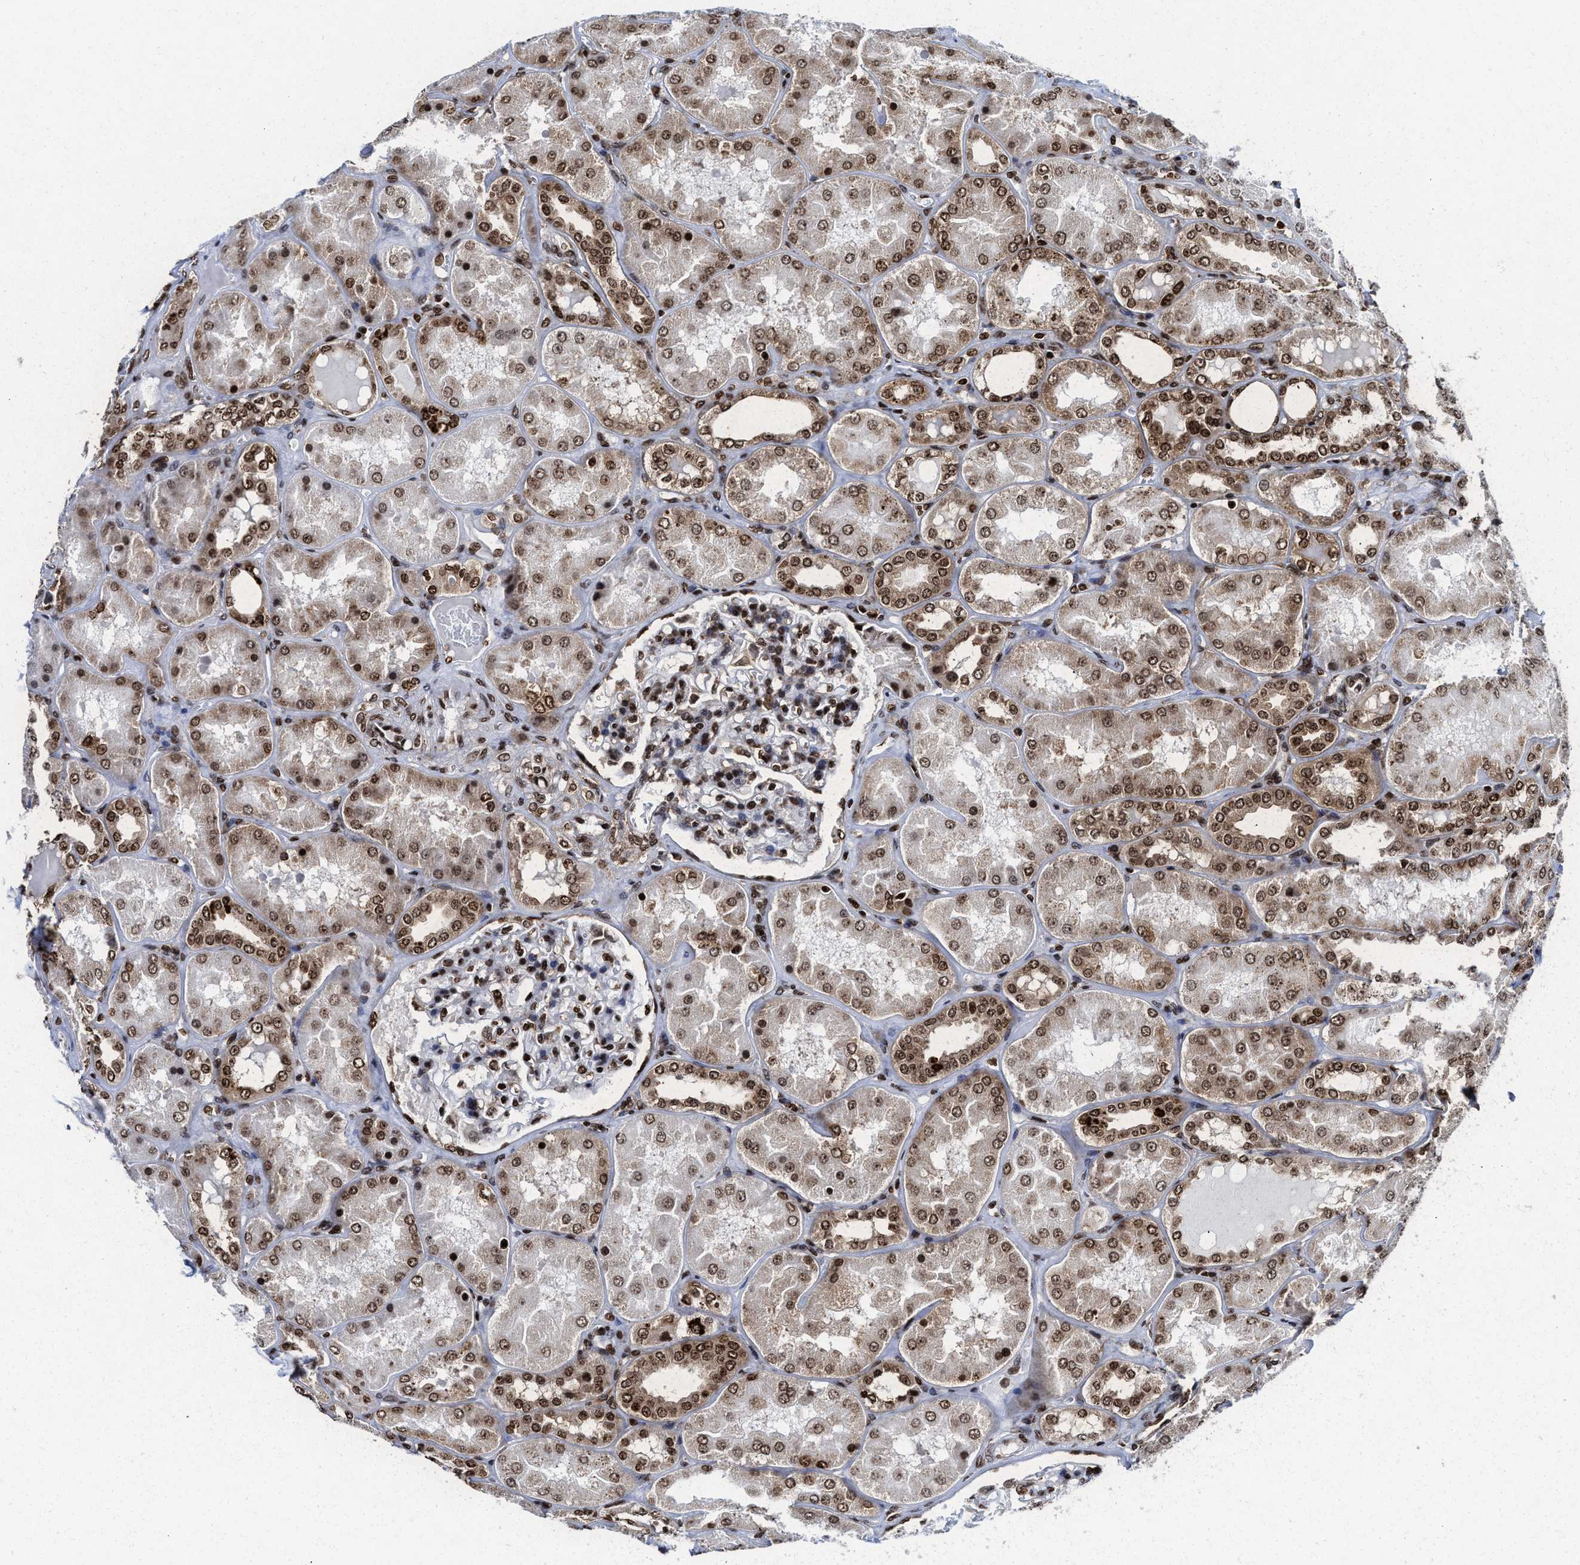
{"staining": {"intensity": "strong", "quantity": ">75%", "location": "nuclear"}, "tissue": "kidney", "cell_type": "Cells in glomeruli", "image_type": "normal", "snomed": [{"axis": "morphology", "description": "Normal tissue, NOS"}, {"axis": "topography", "description": "Kidney"}], "caption": "Brown immunohistochemical staining in unremarkable human kidney exhibits strong nuclear positivity in about >75% of cells in glomeruli. (DAB IHC, brown staining for protein, blue staining for nuclei).", "gene": "ALYREF", "patient": {"sex": "female", "age": 56}}